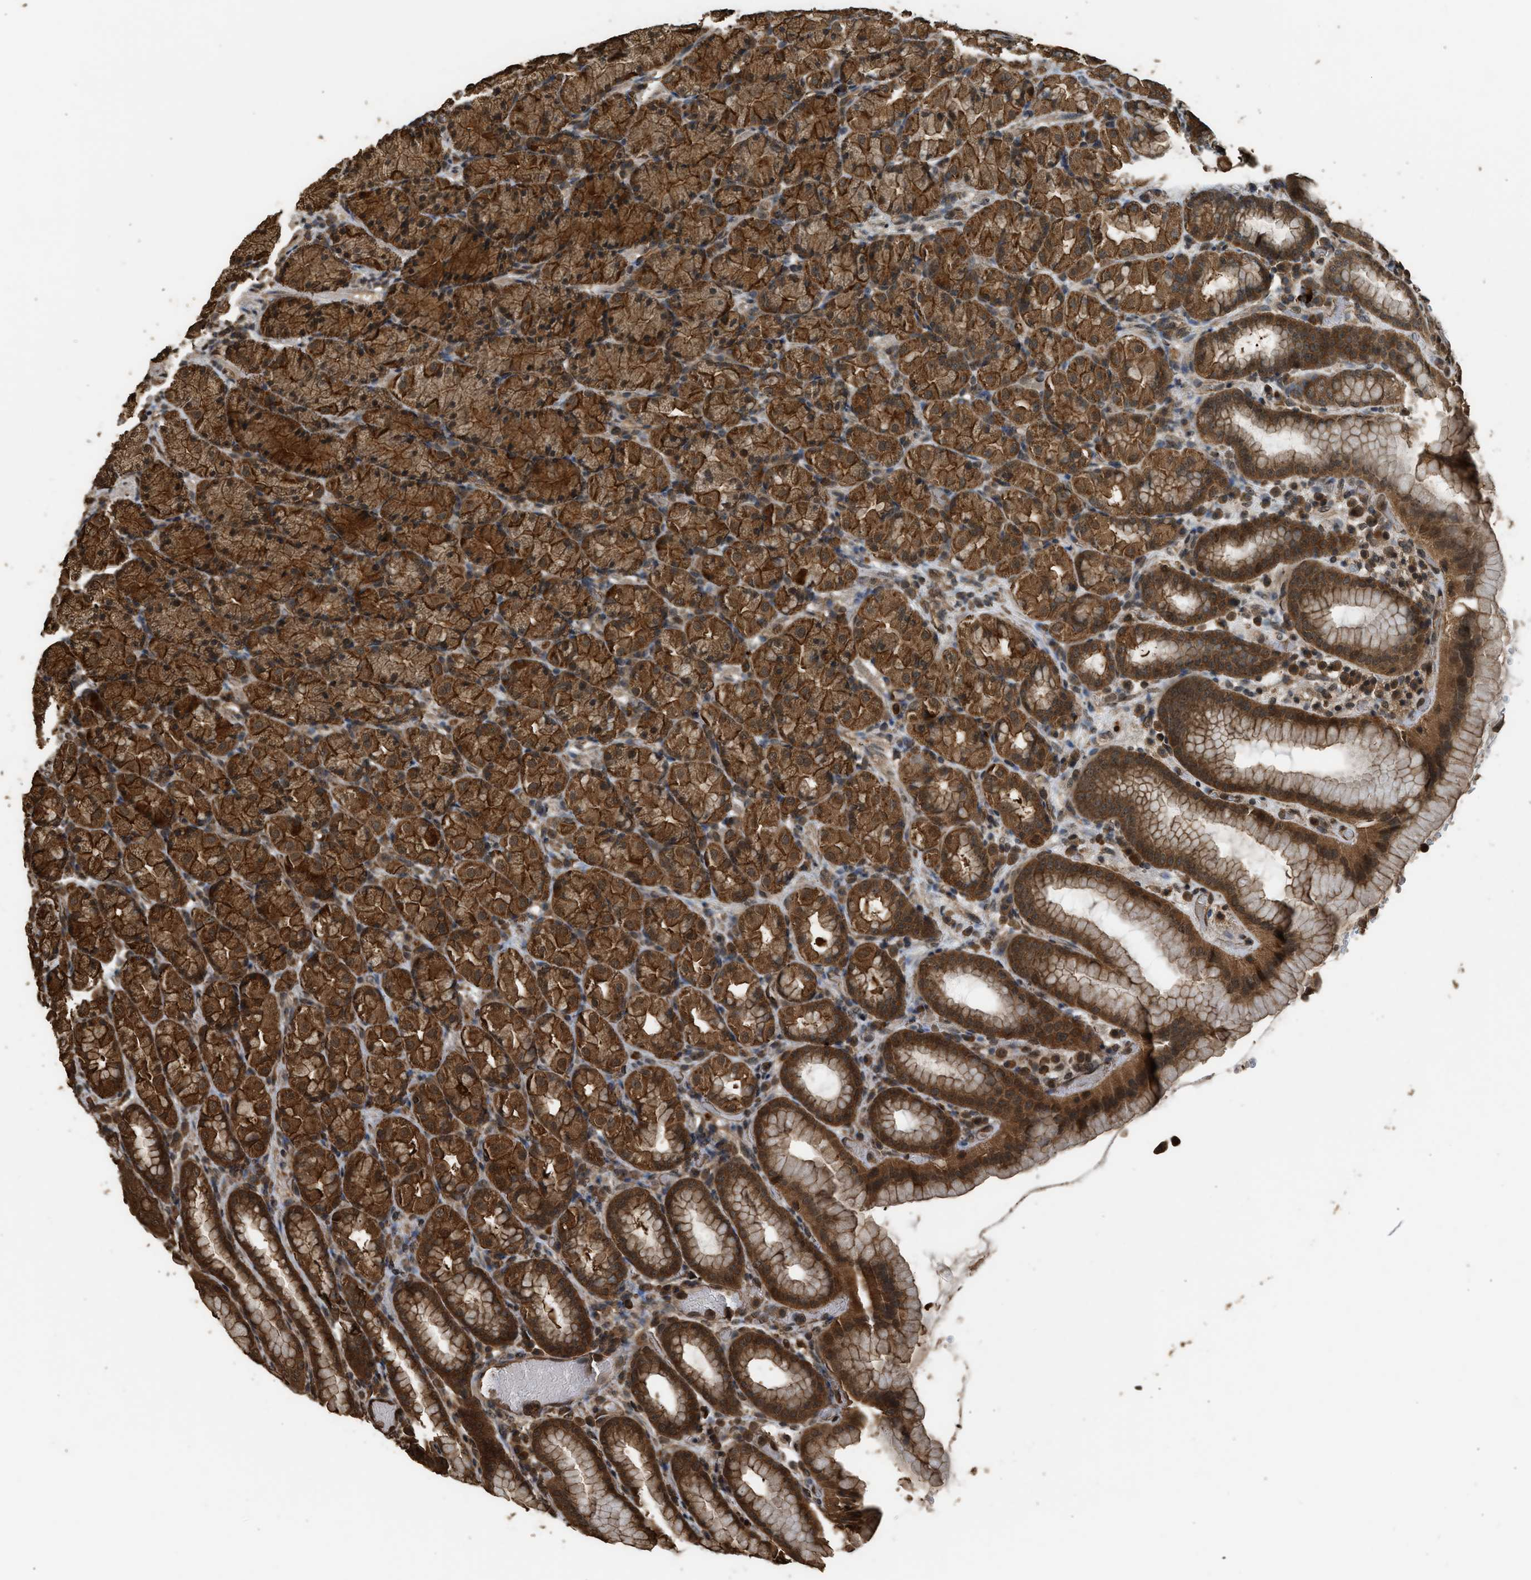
{"staining": {"intensity": "strong", "quantity": ">75%", "location": "cytoplasmic/membranous"}, "tissue": "stomach", "cell_type": "Glandular cells", "image_type": "normal", "snomed": [{"axis": "morphology", "description": "Normal tissue, NOS"}, {"axis": "topography", "description": "Stomach, upper"}], "caption": "The immunohistochemical stain labels strong cytoplasmic/membranous staining in glandular cells of unremarkable stomach. (IHC, brightfield microscopy, high magnification).", "gene": "MYBL2", "patient": {"sex": "male", "age": 68}}